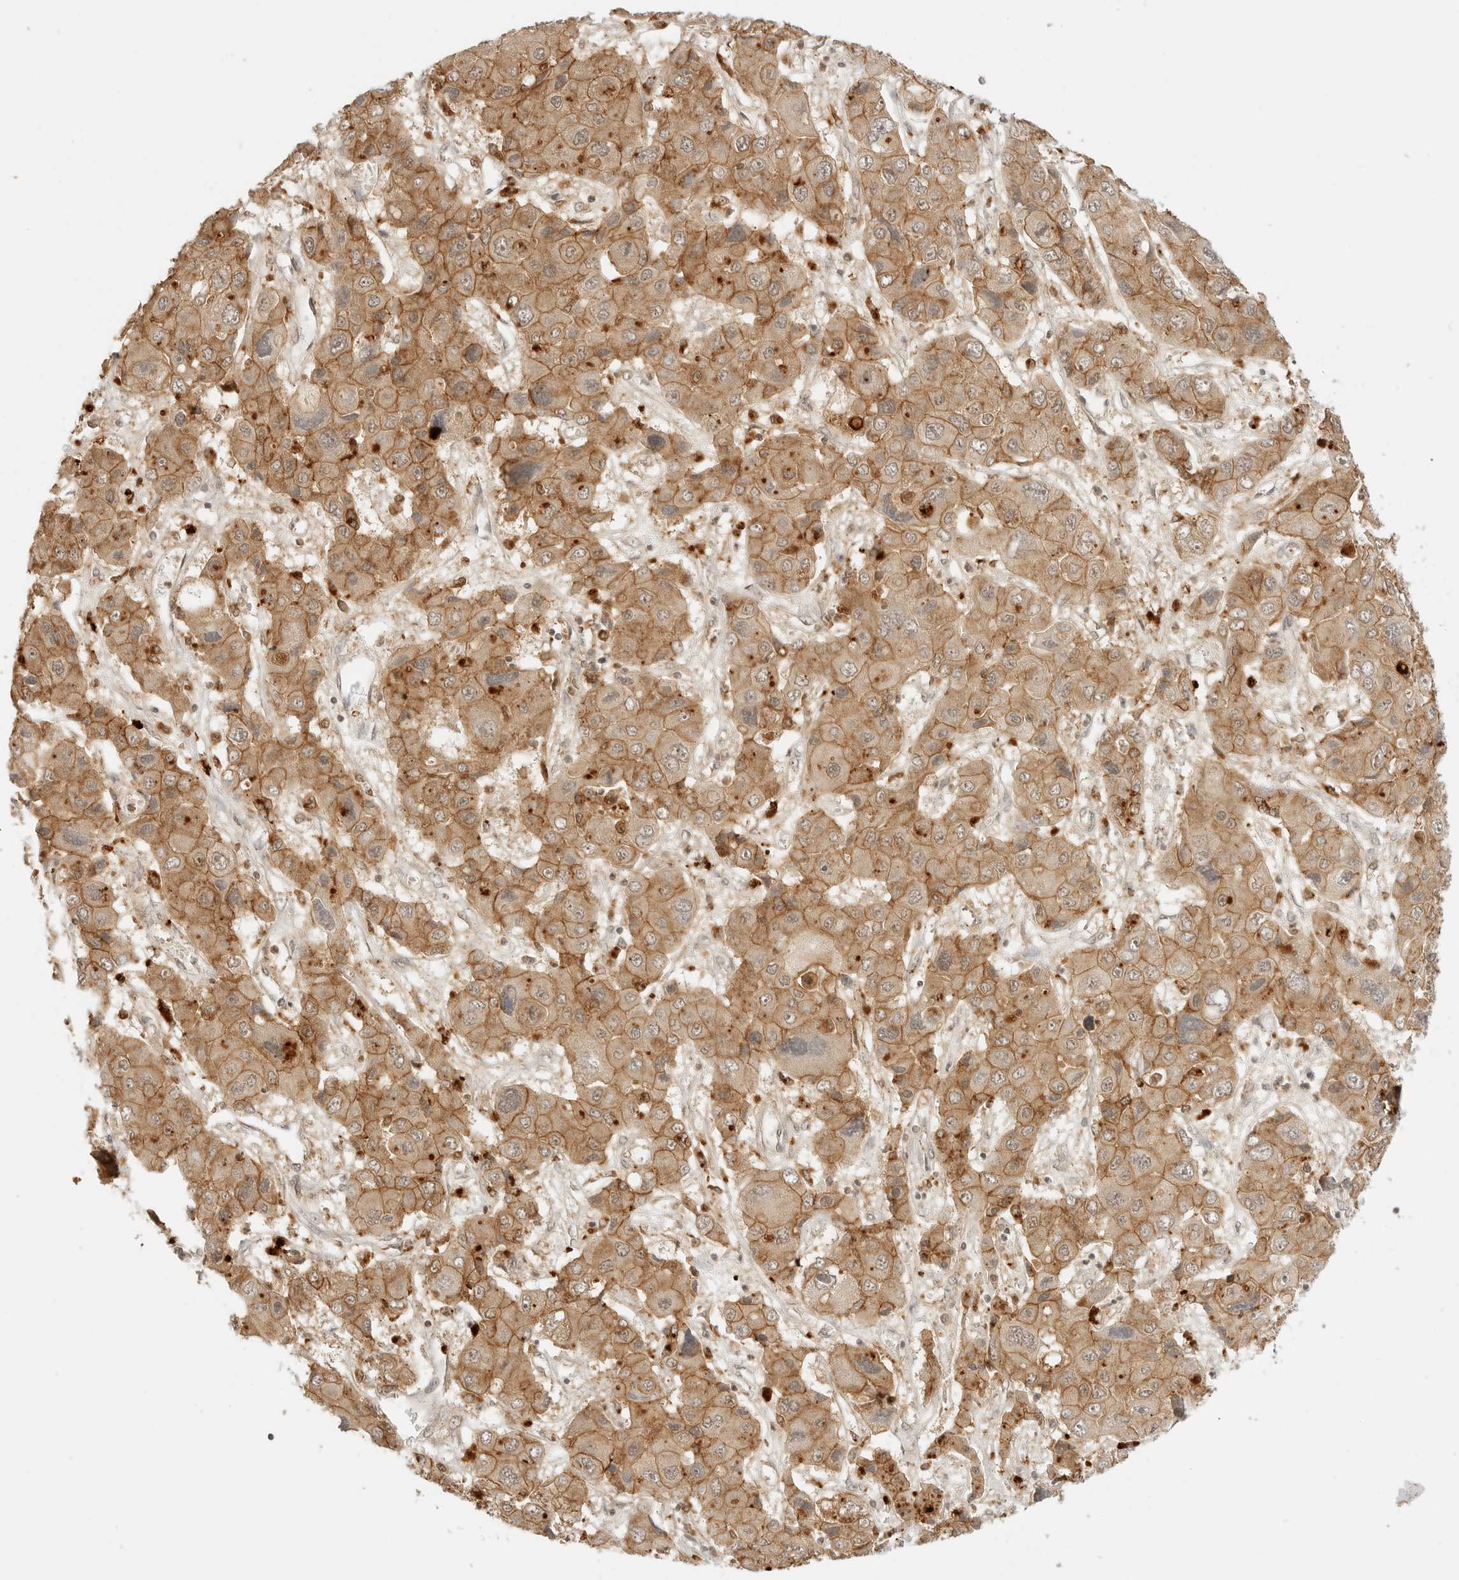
{"staining": {"intensity": "moderate", "quantity": ">75%", "location": "cytoplasmic/membranous"}, "tissue": "liver cancer", "cell_type": "Tumor cells", "image_type": "cancer", "snomed": [{"axis": "morphology", "description": "Cholangiocarcinoma"}, {"axis": "topography", "description": "Liver"}], "caption": "Immunohistochemistry staining of liver cancer (cholangiocarcinoma), which reveals medium levels of moderate cytoplasmic/membranous expression in approximately >75% of tumor cells indicating moderate cytoplasmic/membranous protein positivity. The staining was performed using DAB (brown) for protein detection and nuclei were counterstained in hematoxylin (blue).", "gene": "EPHA1", "patient": {"sex": "male", "age": 67}}